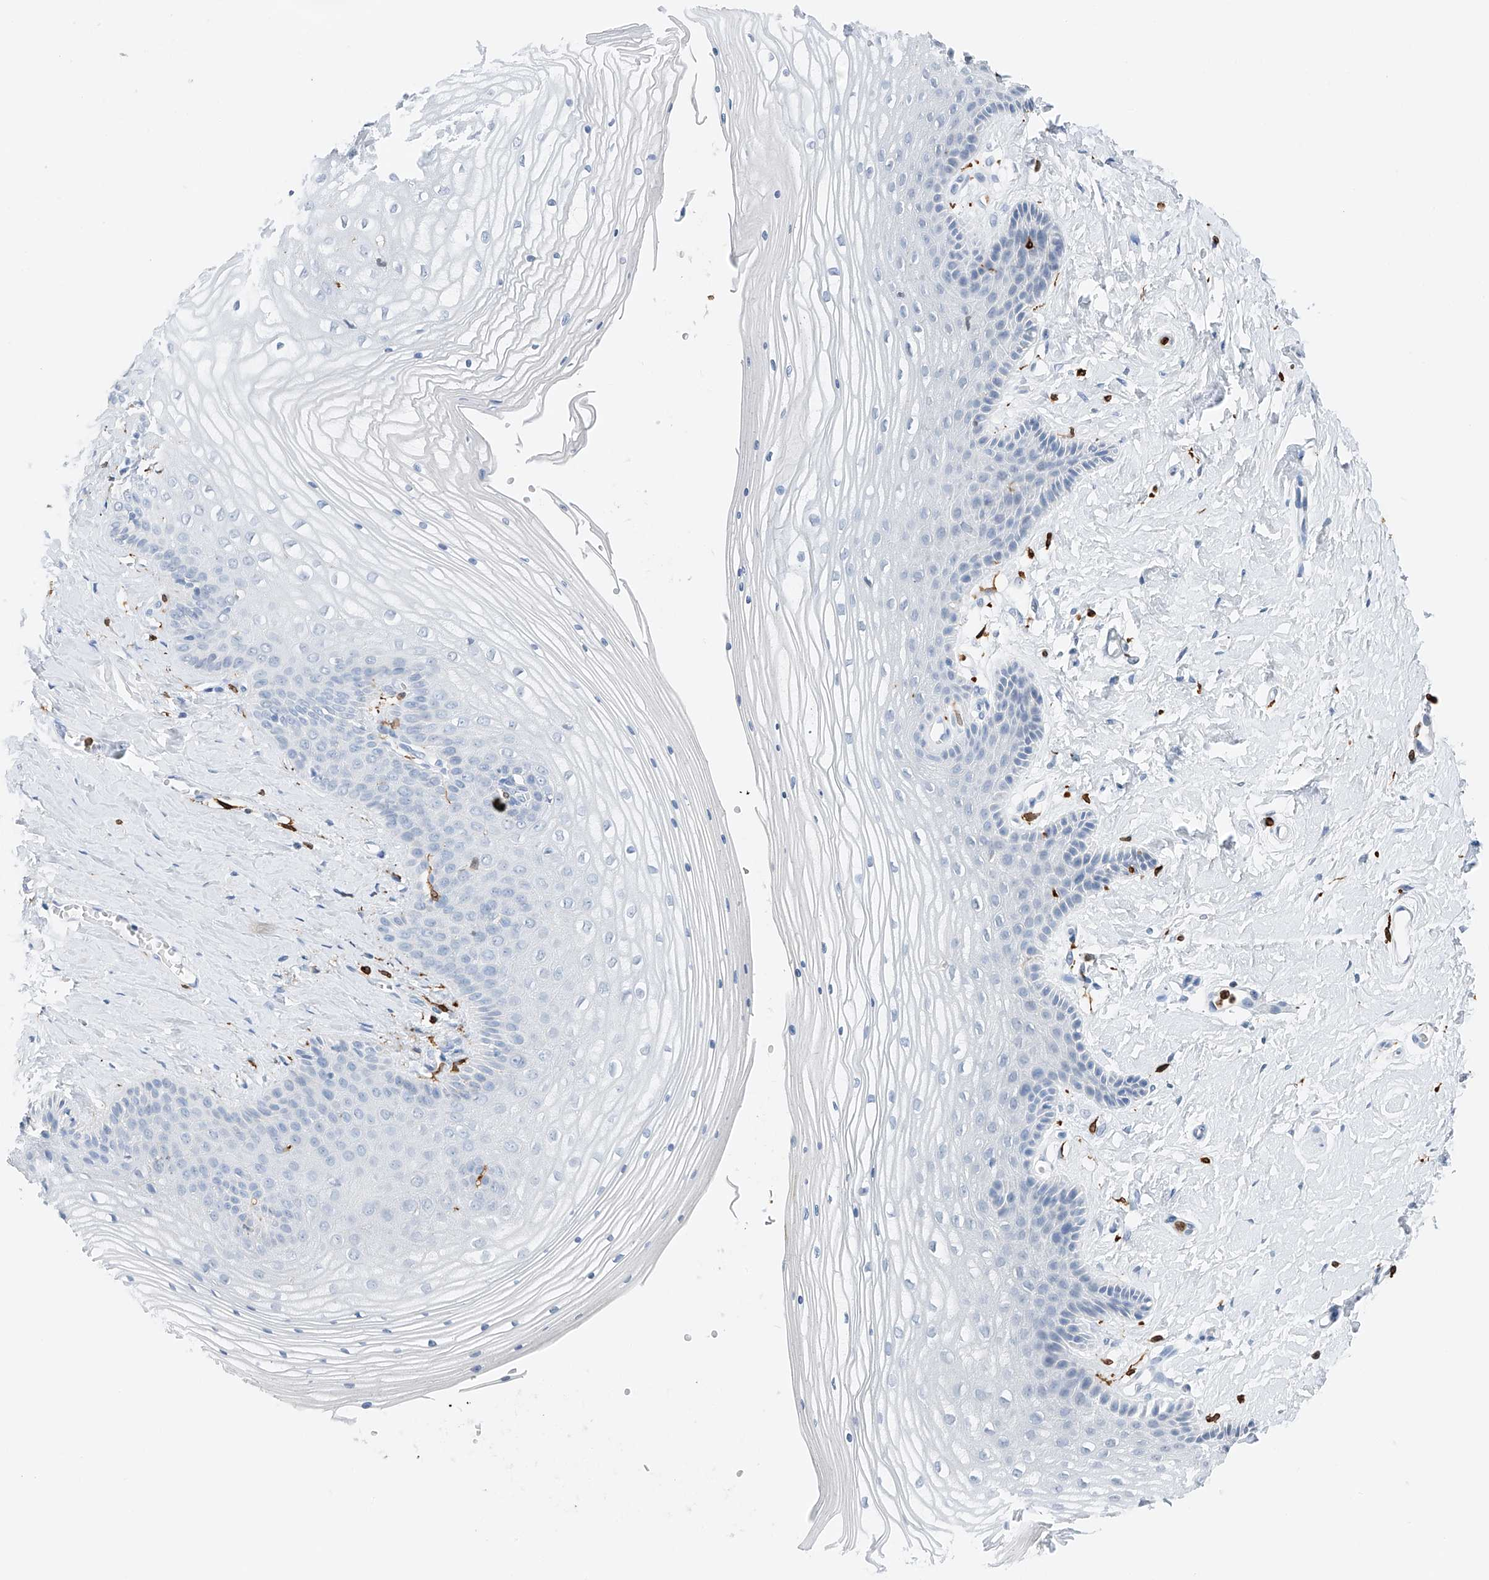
{"staining": {"intensity": "negative", "quantity": "none", "location": "none"}, "tissue": "vagina", "cell_type": "Squamous epithelial cells", "image_type": "normal", "snomed": [{"axis": "morphology", "description": "Normal tissue, NOS"}, {"axis": "topography", "description": "Vagina"}, {"axis": "topography", "description": "Cervix"}], "caption": "Squamous epithelial cells are negative for brown protein staining in normal vagina. (Brightfield microscopy of DAB immunohistochemistry (IHC) at high magnification).", "gene": "TBXAS1", "patient": {"sex": "female", "age": 40}}